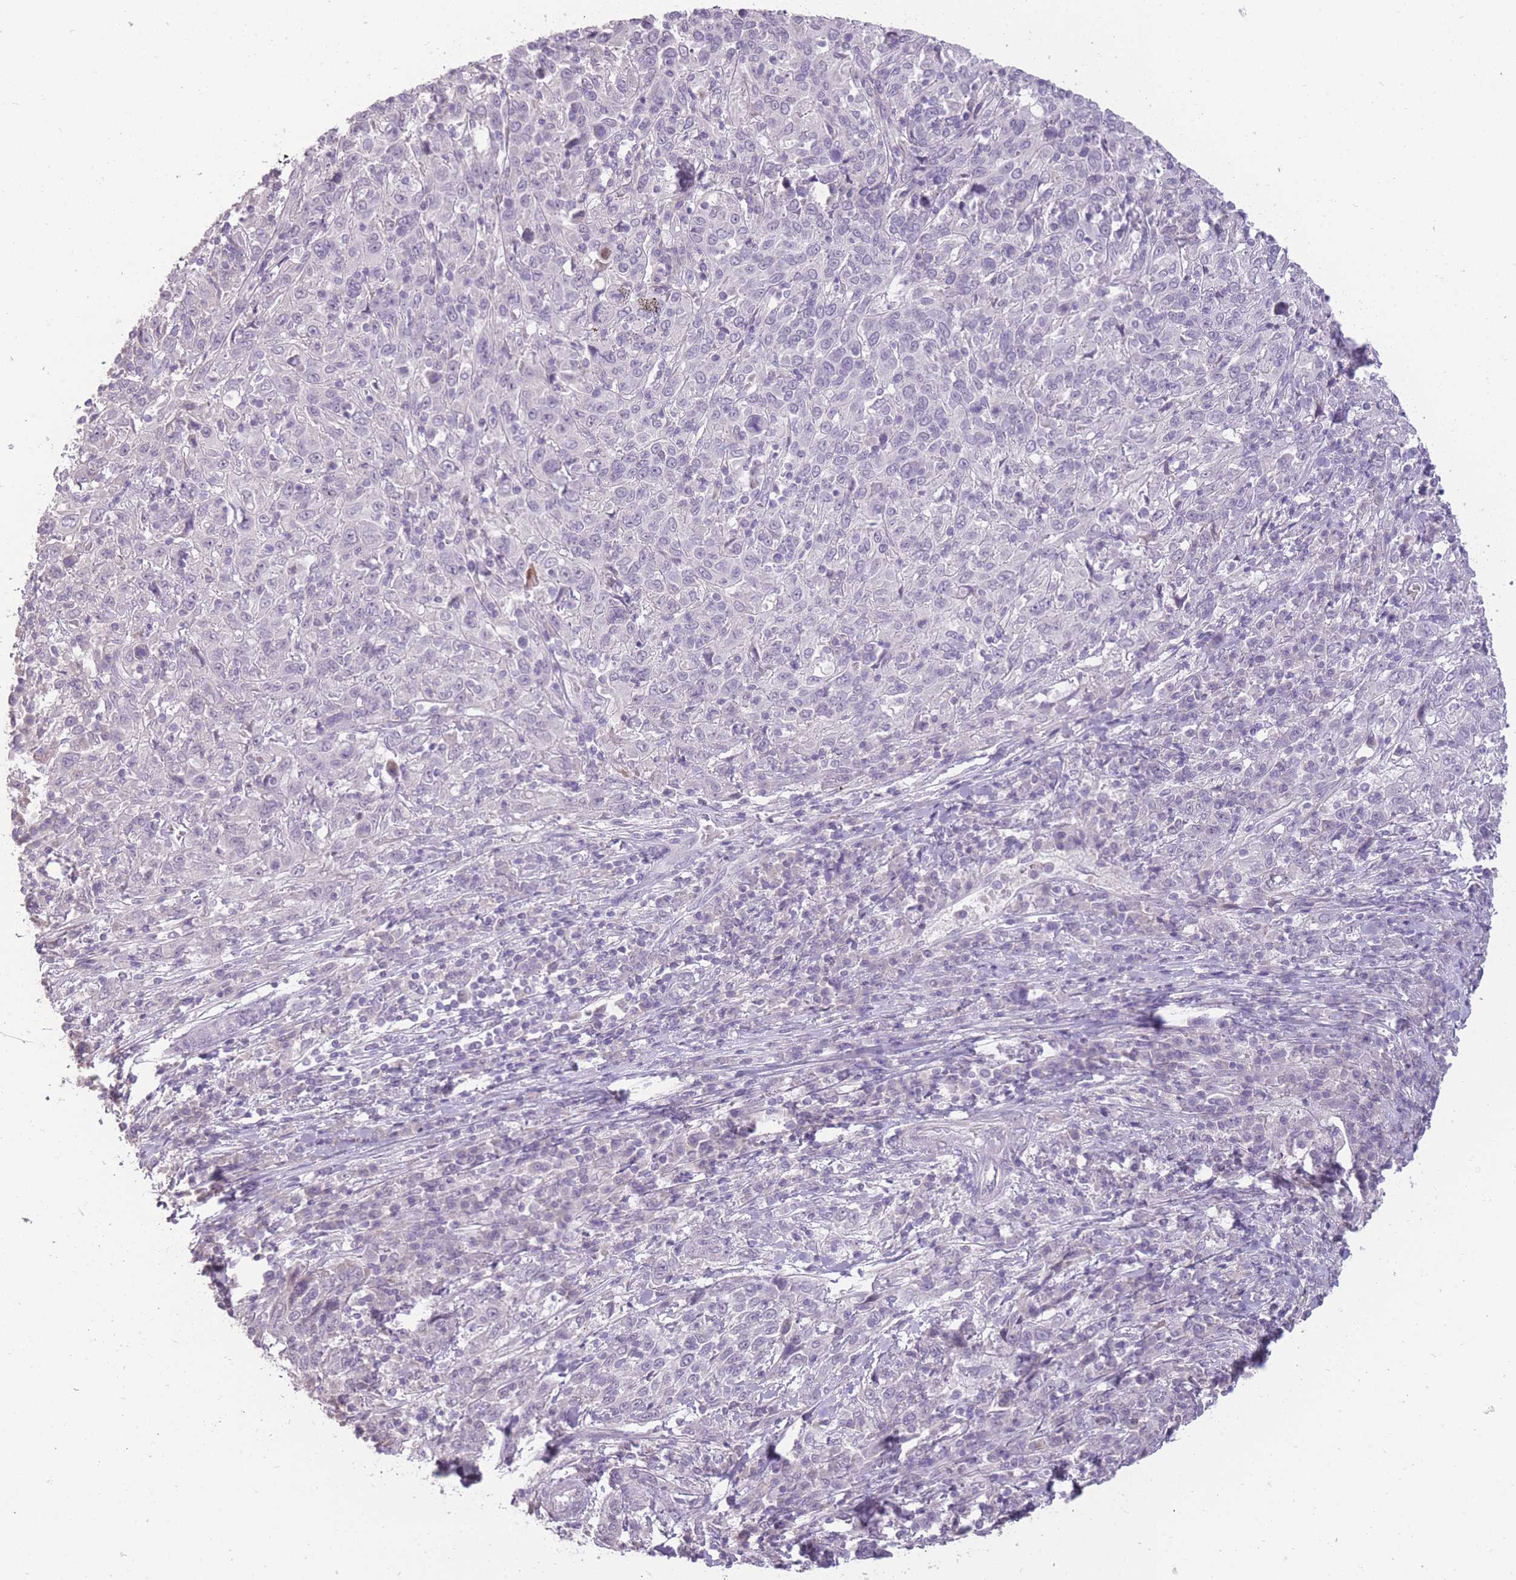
{"staining": {"intensity": "negative", "quantity": "none", "location": "none"}, "tissue": "cervical cancer", "cell_type": "Tumor cells", "image_type": "cancer", "snomed": [{"axis": "morphology", "description": "Squamous cell carcinoma, NOS"}, {"axis": "topography", "description": "Cervix"}], "caption": "The micrograph exhibits no significant staining in tumor cells of cervical cancer (squamous cell carcinoma).", "gene": "ZBTB24", "patient": {"sex": "female", "age": 46}}